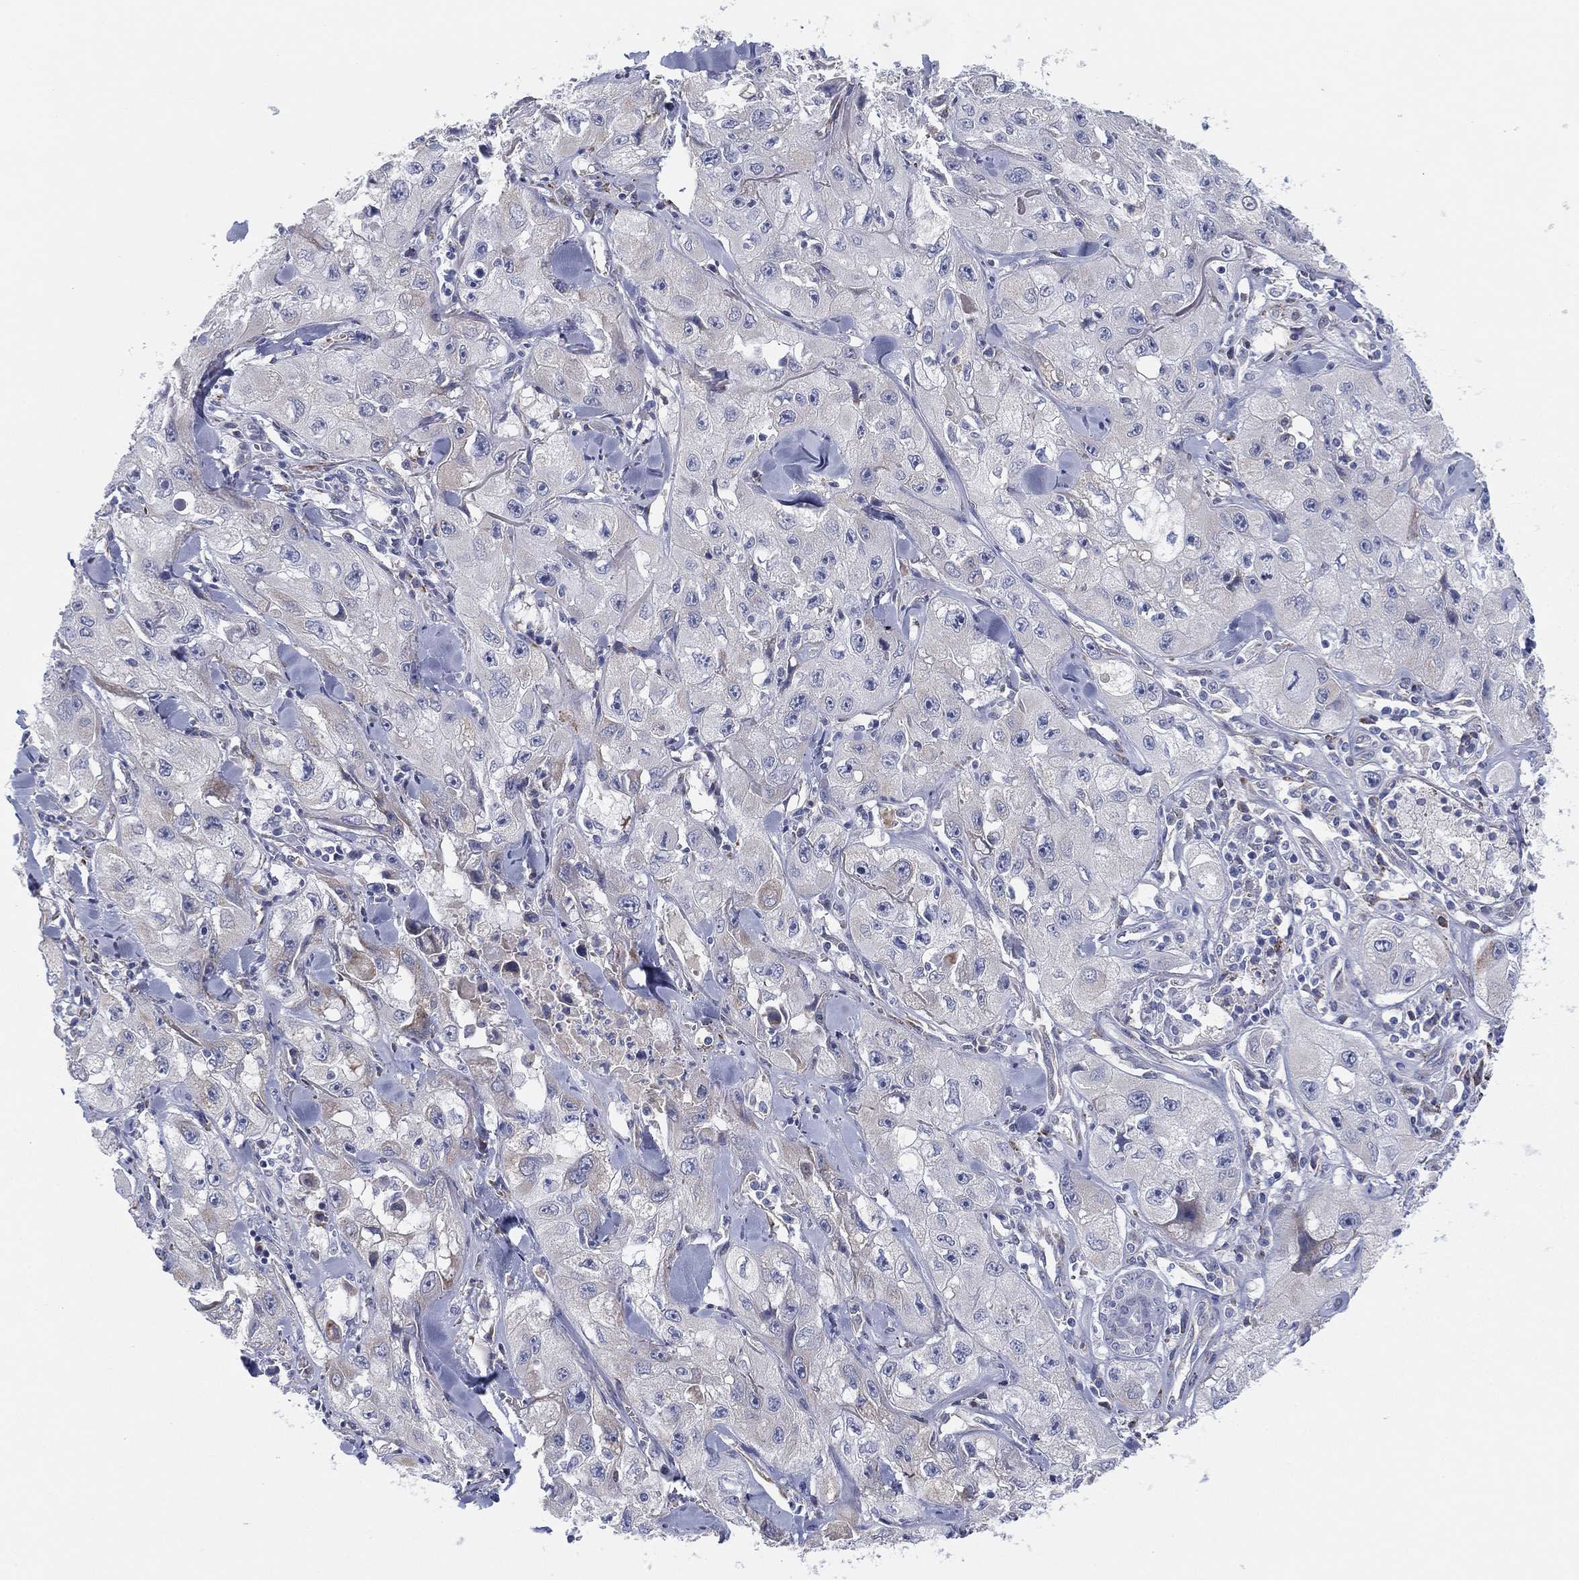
{"staining": {"intensity": "weak", "quantity": "<25%", "location": "cytoplasmic/membranous"}, "tissue": "skin cancer", "cell_type": "Tumor cells", "image_type": "cancer", "snomed": [{"axis": "morphology", "description": "Squamous cell carcinoma, NOS"}, {"axis": "topography", "description": "Skin"}, {"axis": "topography", "description": "Subcutis"}], "caption": "This is an immunohistochemistry photomicrograph of skin cancer. There is no positivity in tumor cells.", "gene": "MLF1", "patient": {"sex": "male", "age": 73}}